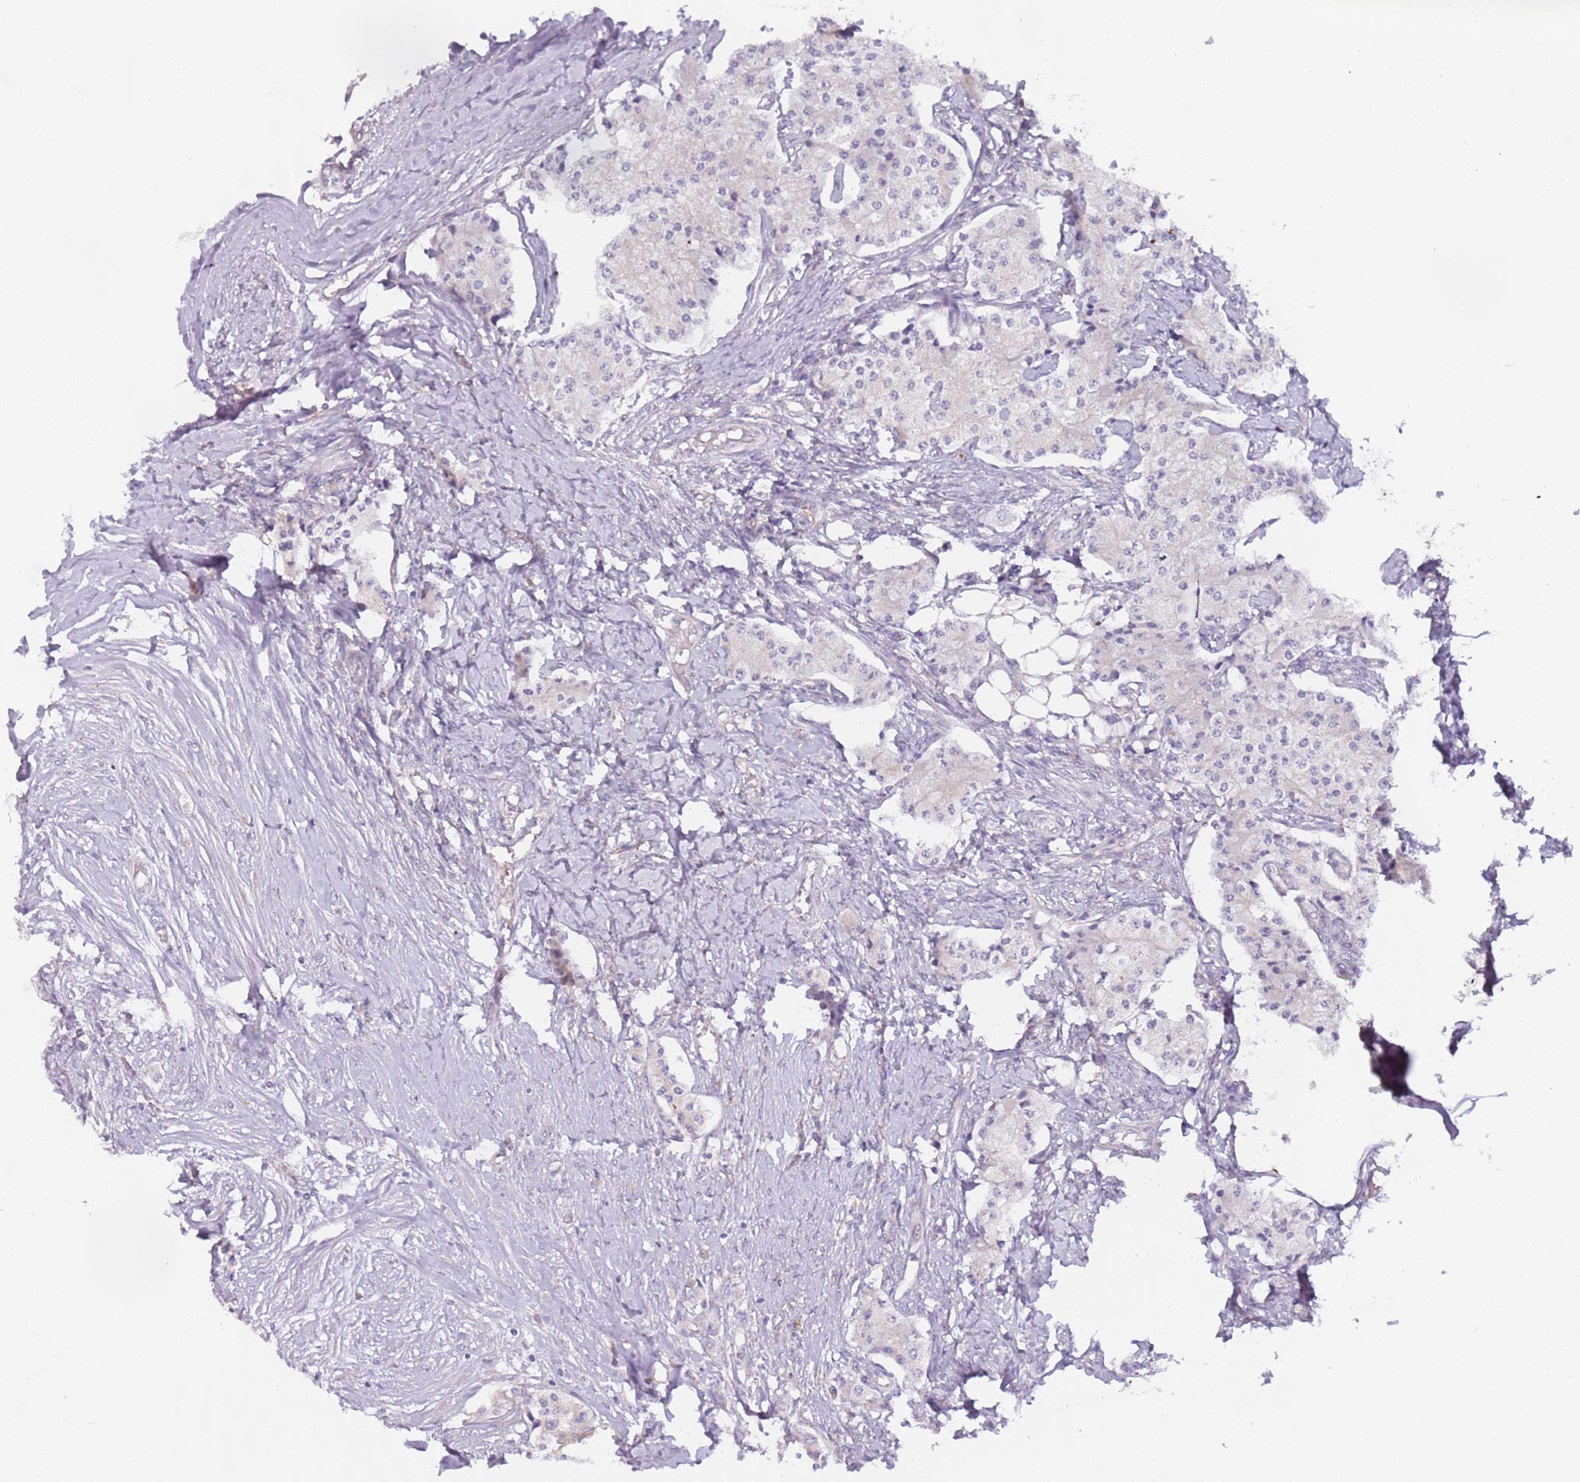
{"staining": {"intensity": "negative", "quantity": "none", "location": "none"}, "tissue": "carcinoid", "cell_type": "Tumor cells", "image_type": "cancer", "snomed": [{"axis": "morphology", "description": "Carcinoid, malignant, NOS"}, {"axis": "topography", "description": "Colon"}], "caption": "Photomicrograph shows no protein positivity in tumor cells of carcinoid tissue.", "gene": "AKTIP", "patient": {"sex": "female", "age": 52}}